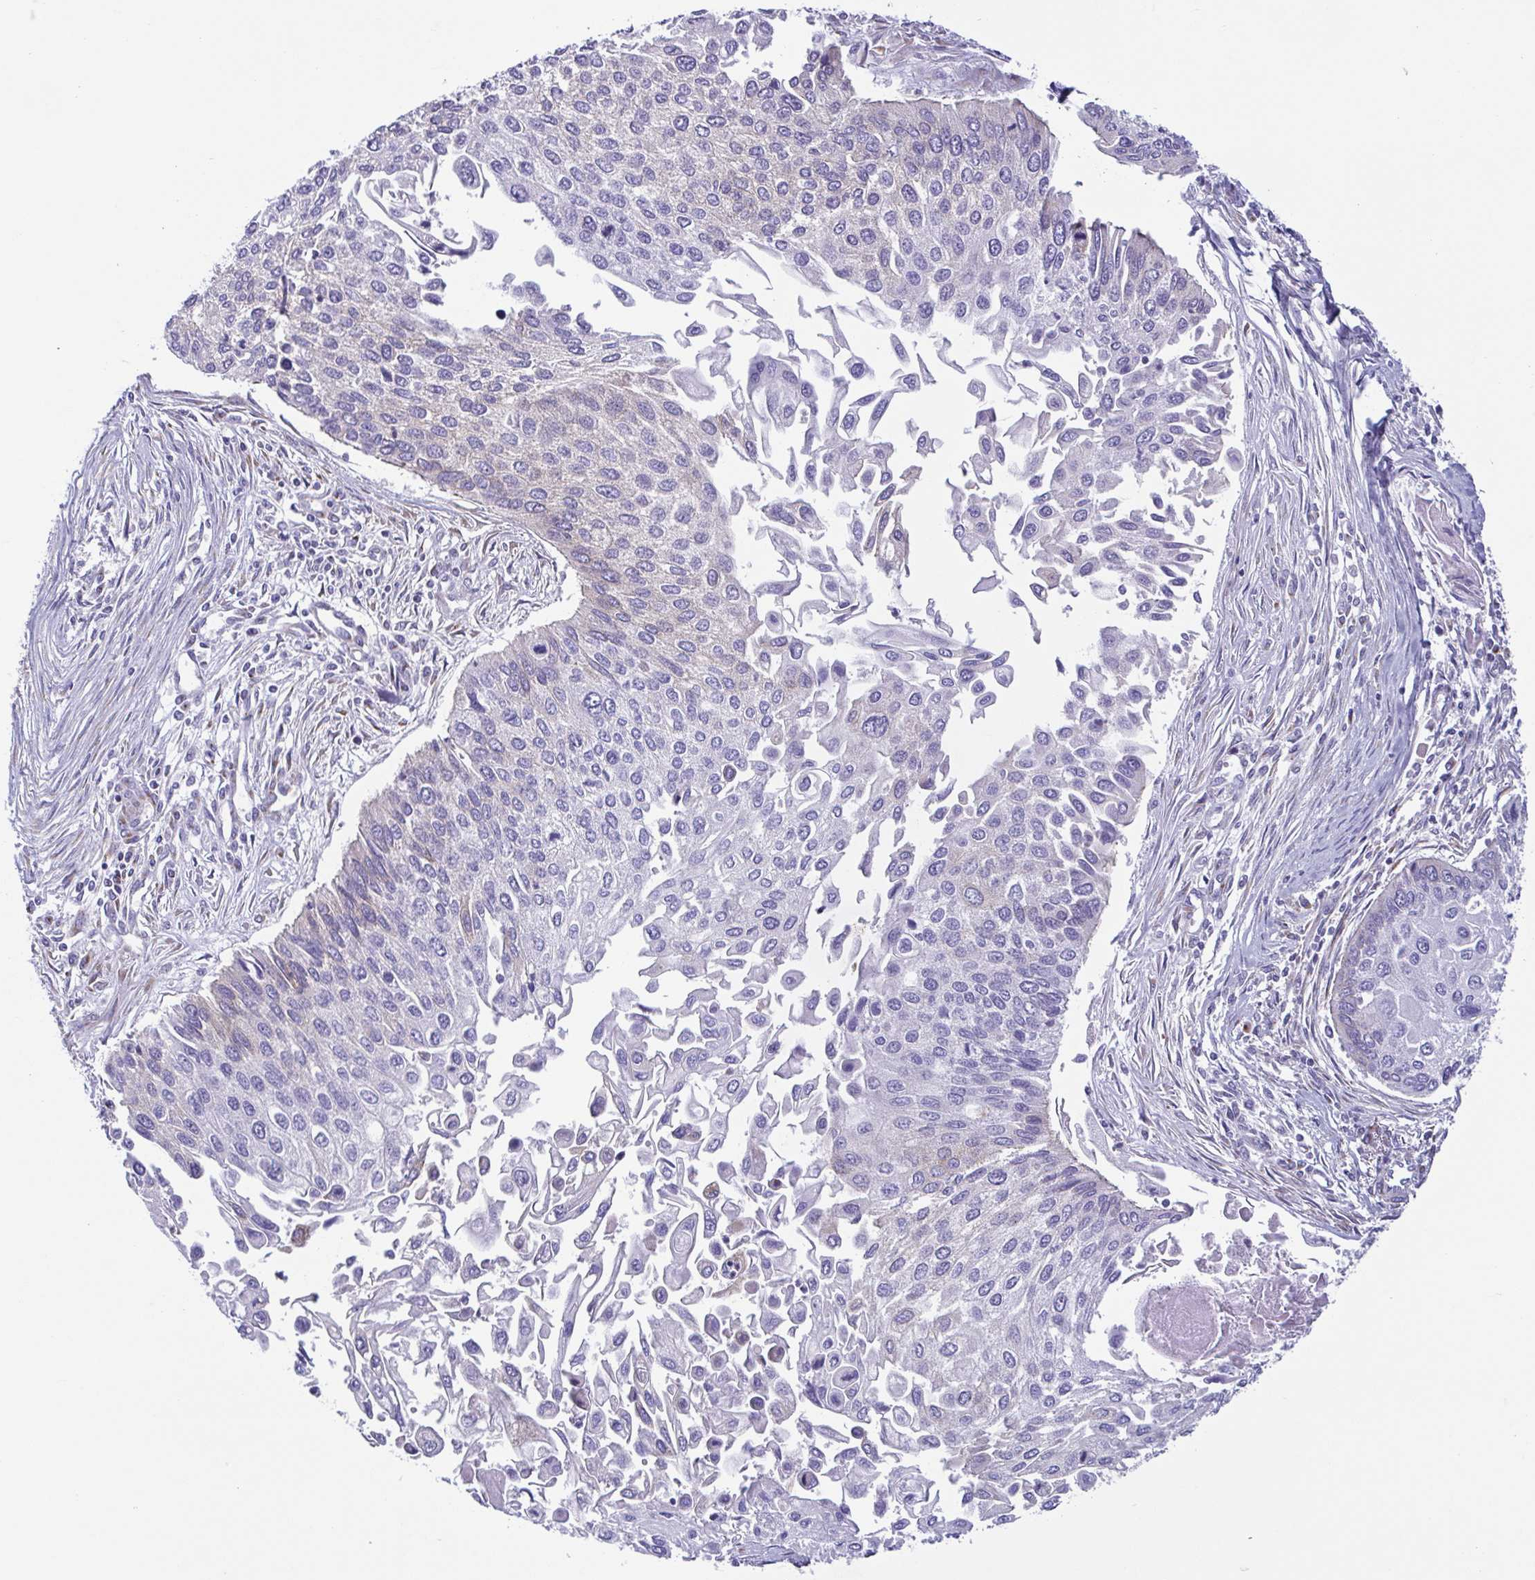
{"staining": {"intensity": "negative", "quantity": "none", "location": "none"}, "tissue": "lung cancer", "cell_type": "Tumor cells", "image_type": "cancer", "snomed": [{"axis": "morphology", "description": "Squamous cell carcinoma, NOS"}, {"axis": "morphology", "description": "Squamous cell carcinoma, metastatic, NOS"}, {"axis": "topography", "description": "Lung"}], "caption": "High magnification brightfield microscopy of lung cancer stained with DAB (brown) and counterstained with hematoxylin (blue): tumor cells show no significant staining.", "gene": "COL17A1", "patient": {"sex": "male", "age": 63}}